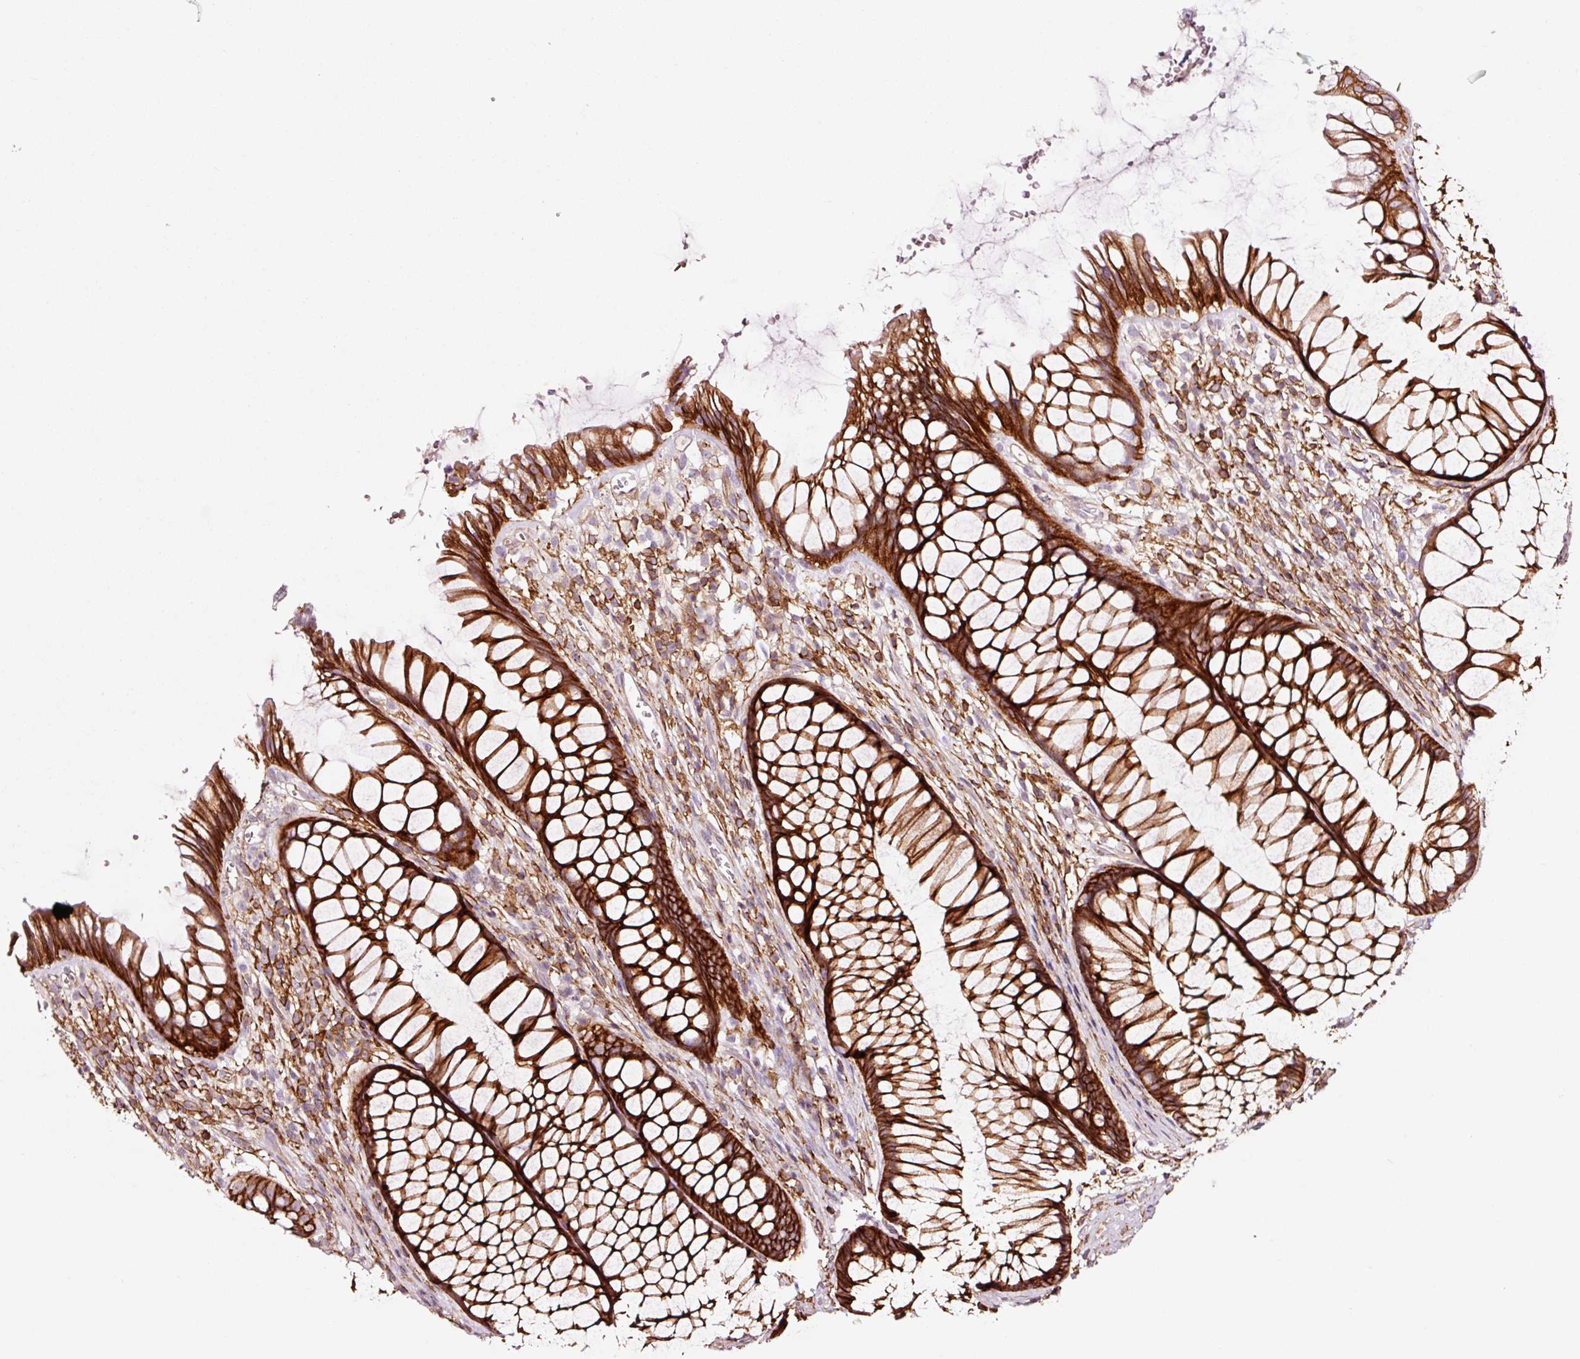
{"staining": {"intensity": "strong", "quantity": ">75%", "location": "cytoplasmic/membranous"}, "tissue": "rectum", "cell_type": "Glandular cells", "image_type": "normal", "snomed": [{"axis": "morphology", "description": "Normal tissue, NOS"}, {"axis": "topography", "description": "Smooth muscle"}, {"axis": "topography", "description": "Rectum"}], "caption": "An immunohistochemistry histopathology image of unremarkable tissue is shown. Protein staining in brown shows strong cytoplasmic/membranous positivity in rectum within glandular cells.", "gene": "ADD3", "patient": {"sex": "male", "age": 53}}